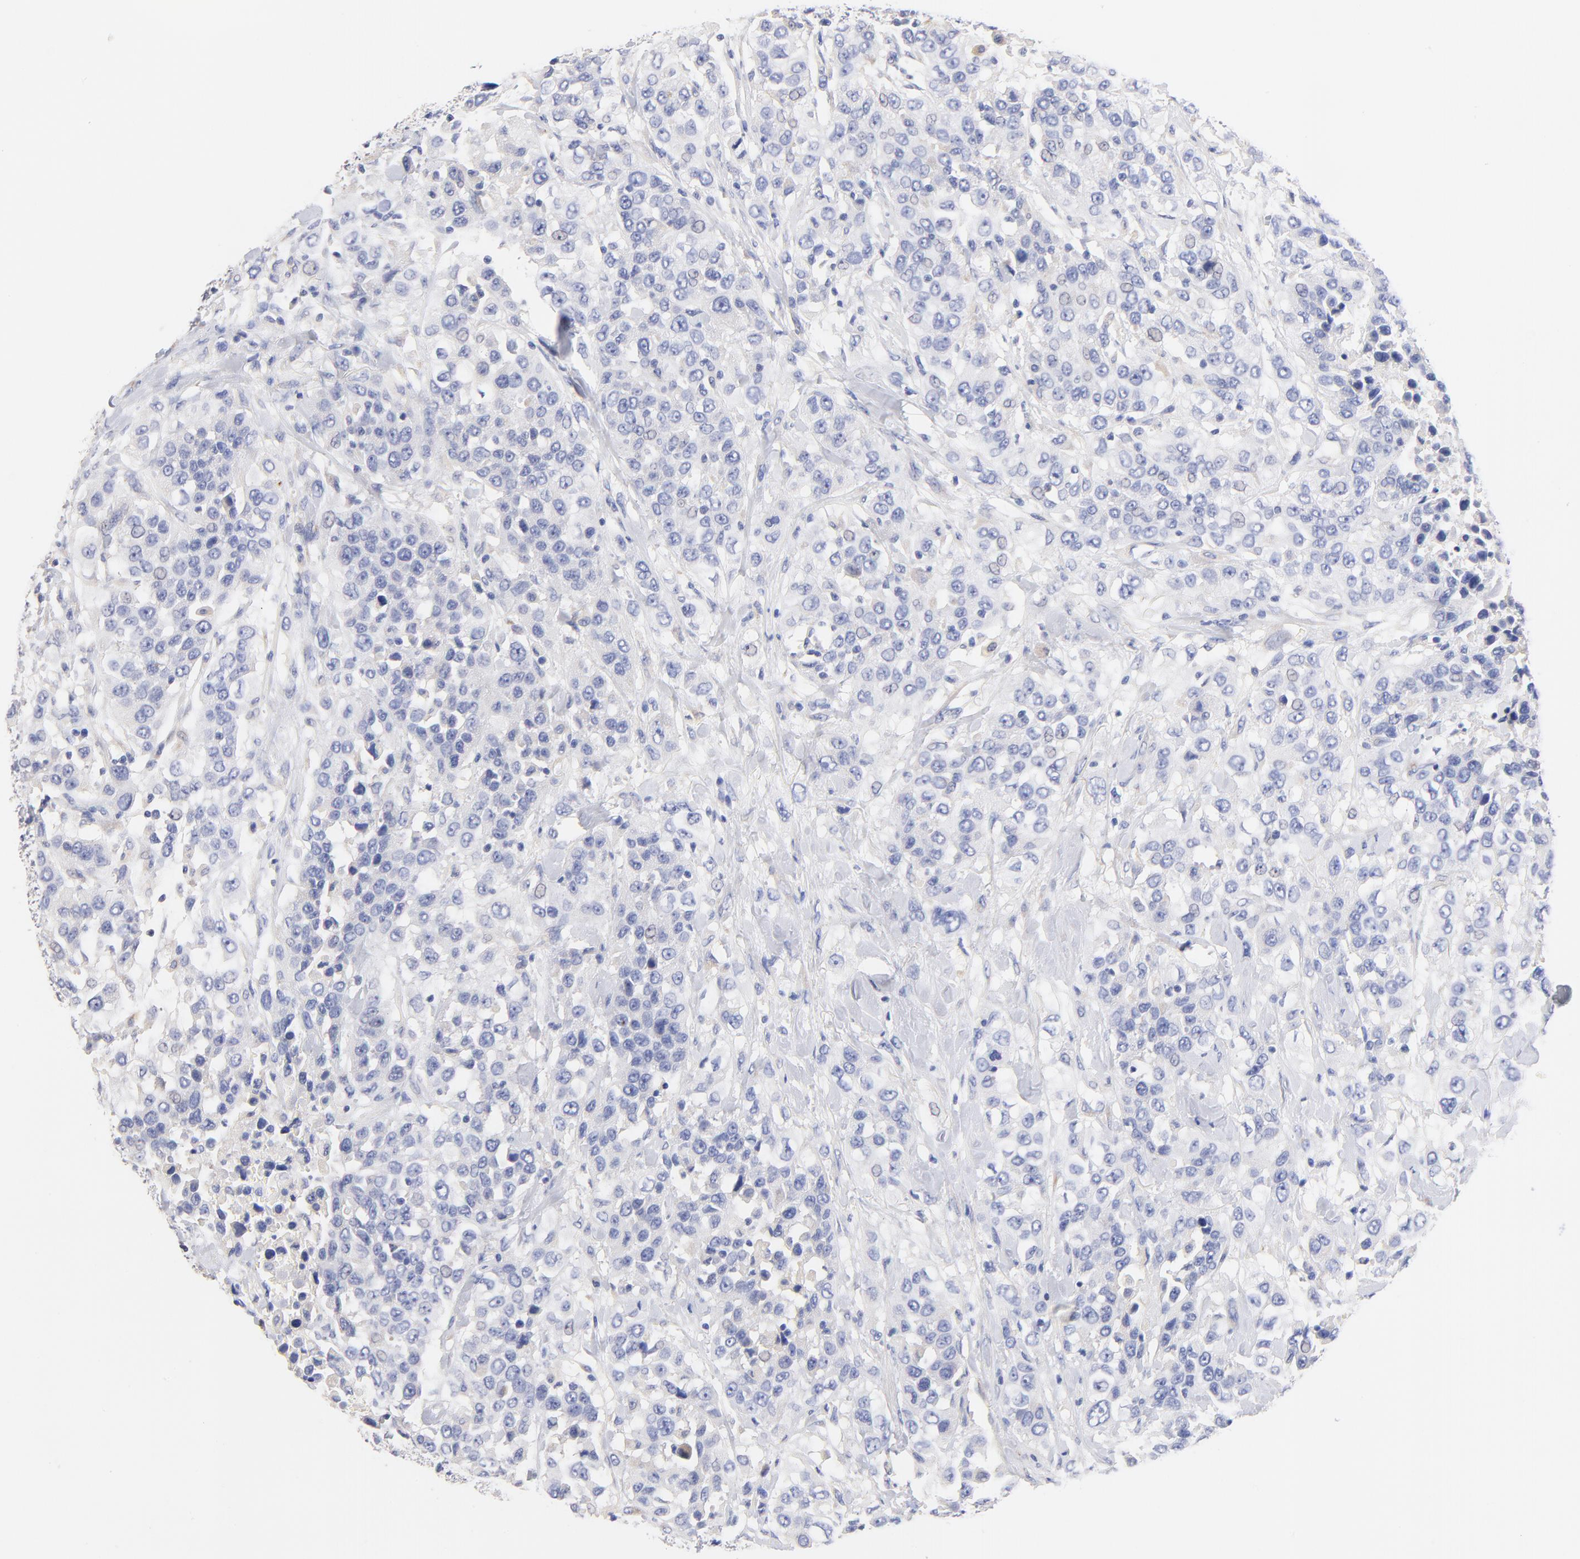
{"staining": {"intensity": "negative", "quantity": "none", "location": "none"}, "tissue": "urothelial cancer", "cell_type": "Tumor cells", "image_type": "cancer", "snomed": [{"axis": "morphology", "description": "Urothelial carcinoma, High grade"}, {"axis": "topography", "description": "Urinary bladder"}], "caption": "Urothelial cancer was stained to show a protein in brown. There is no significant staining in tumor cells.", "gene": "HS3ST1", "patient": {"sex": "female", "age": 80}}